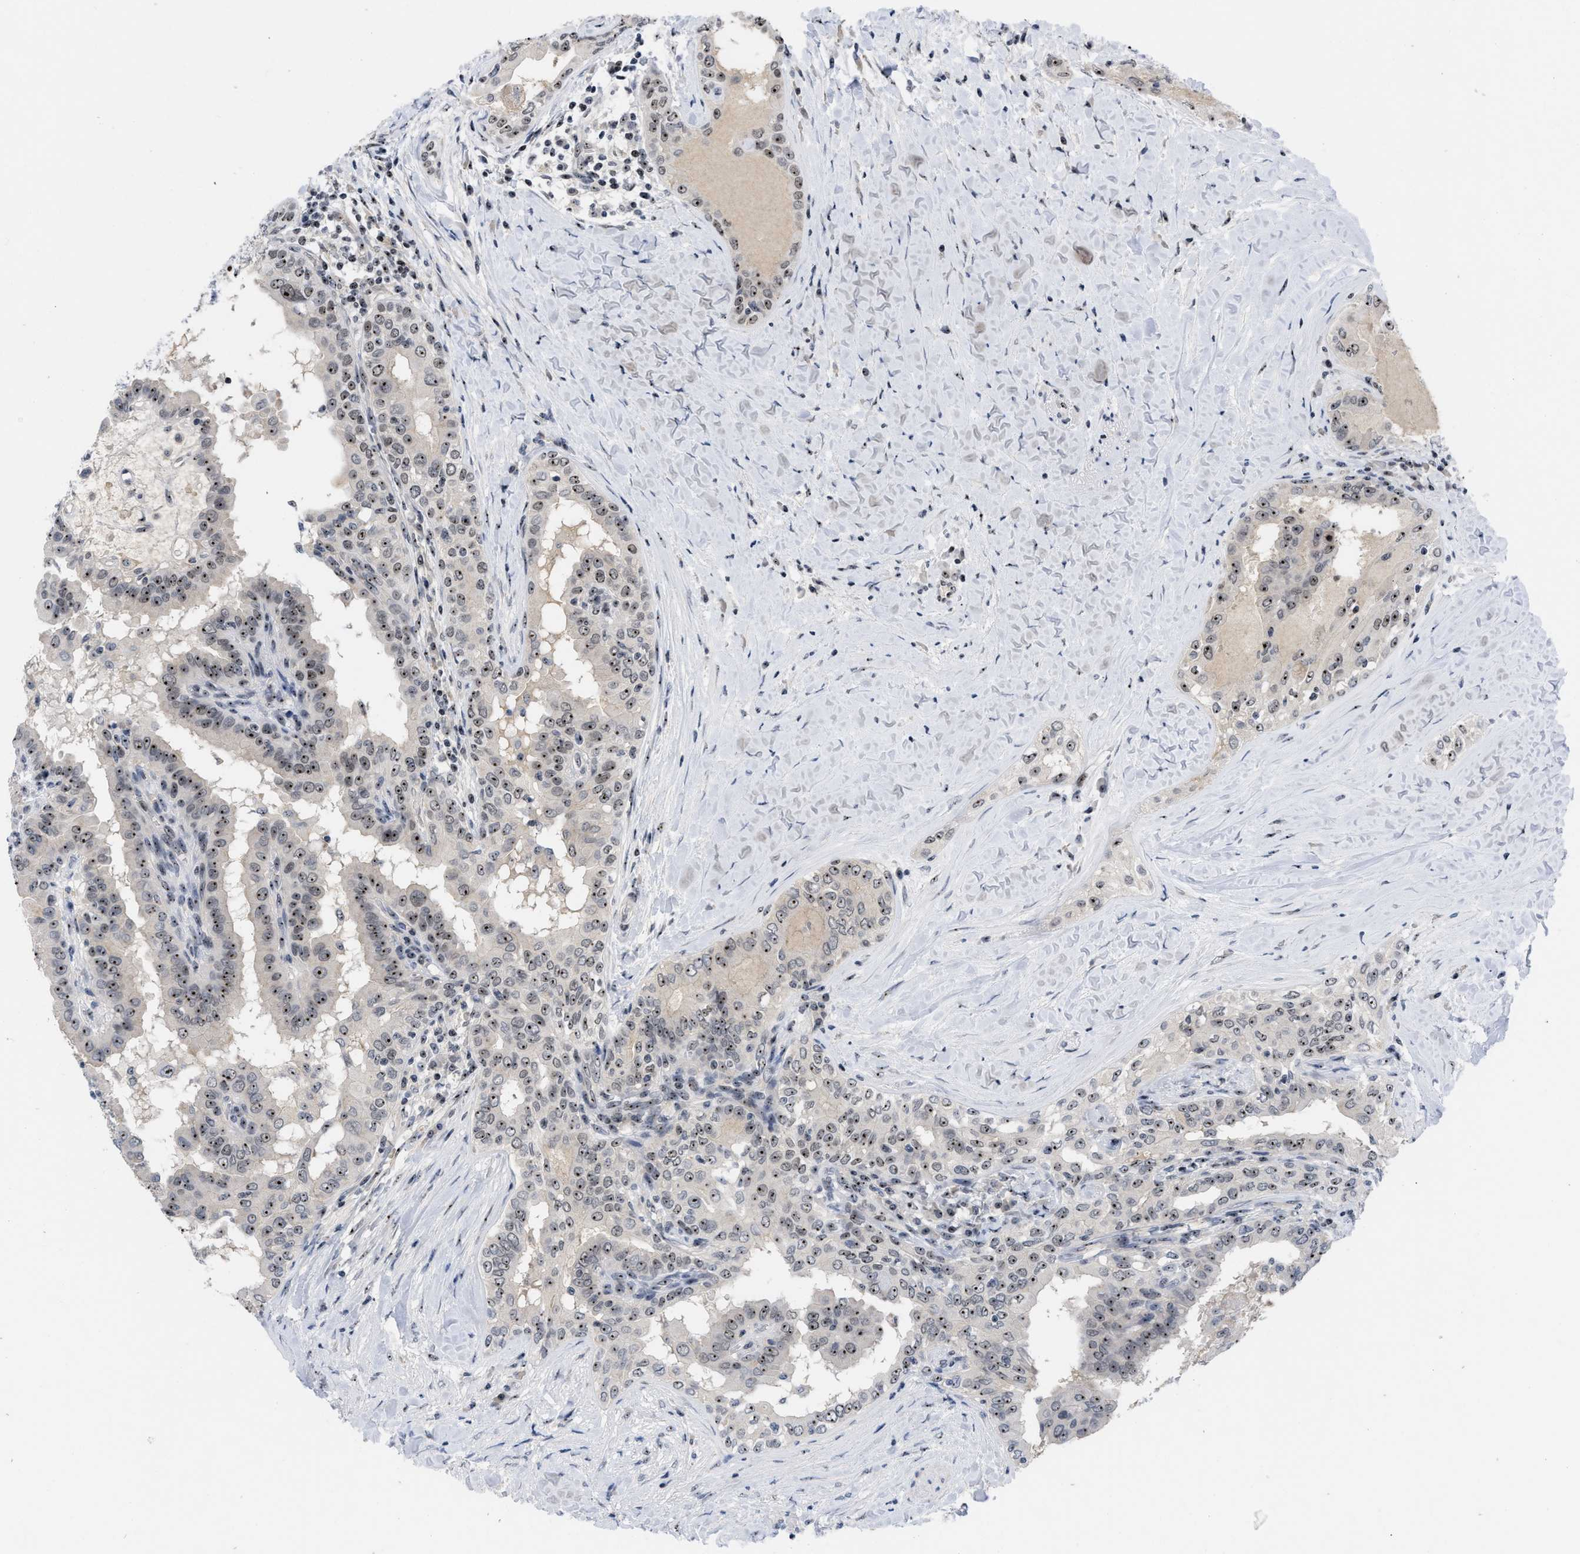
{"staining": {"intensity": "moderate", "quantity": ">75%", "location": "nuclear"}, "tissue": "thyroid cancer", "cell_type": "Tumor cells", "image_type": "cancer", "snomed": [{"axis": "morphology", "description": "Papillary adenocarcinoma, NOS"}, {"axis": "topography", "description": "Thyroid gland"}], "caption": "Protein staining reveals moderate nuclear staining in approximately >75% of tumor cells in thyroid cancer (papillary adenocarcinoma).", "gene": "NOP58", "patient": {"sex": "male", "age": 33}}